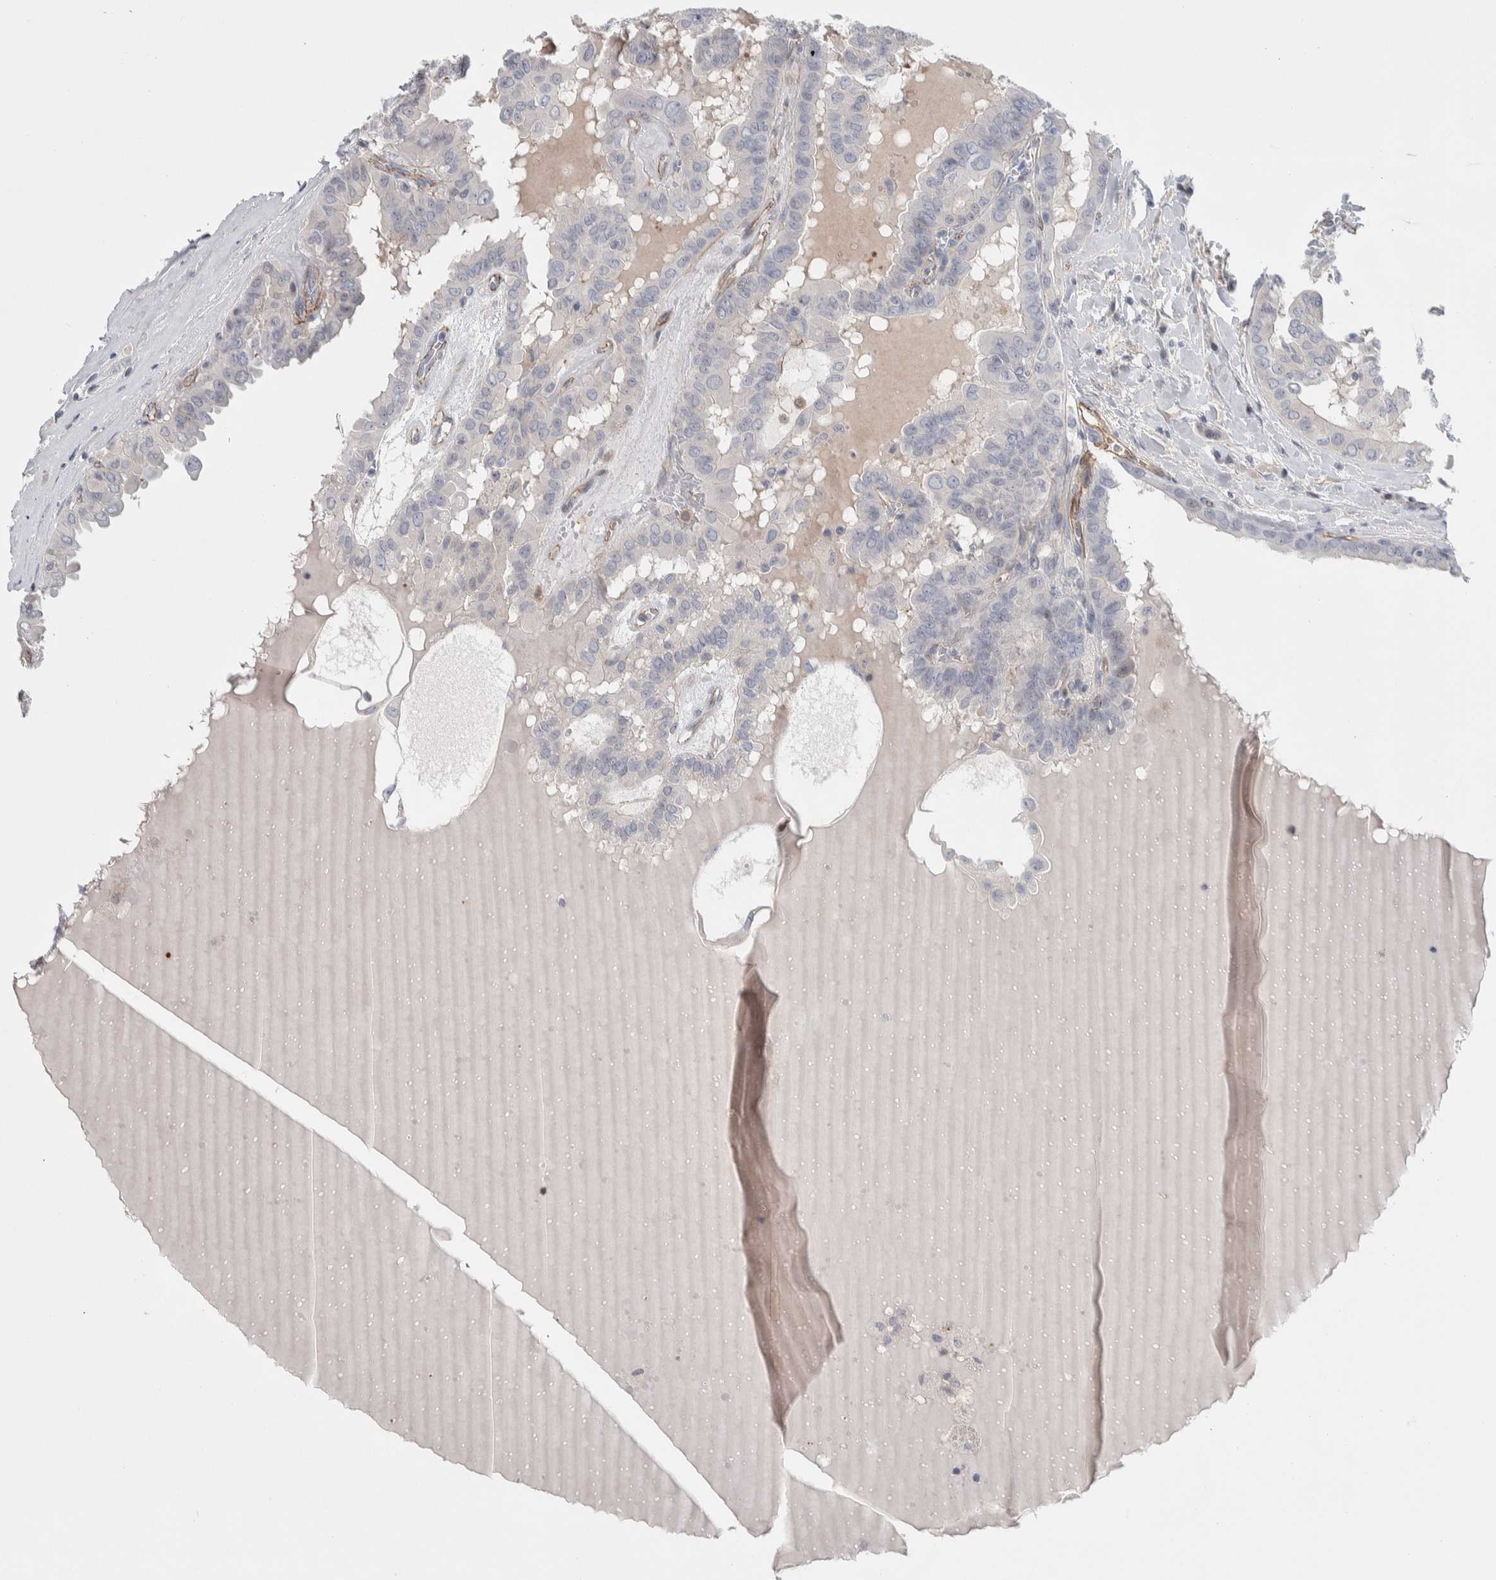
{"staining": {"intensity": "negative", "quantity": "none", "location": "none"}, "tissue": "thyroid cancer", "cell_type": "Tumor cells", "image_type": "cancer", "snomed": [{"axis": "morphology", "description": "Papillary adenocarcinoma, NOS"}, {"axis": "topography", "description": "Thyroid gland"}], "caption": "A photomicrograph of papillary adenocarcinoma (thyroid) stained for a protein demonstrates no brown staining in tumor cells.", "gene": "ZNF862", "patient": {"sex": "male", "age": 33}}